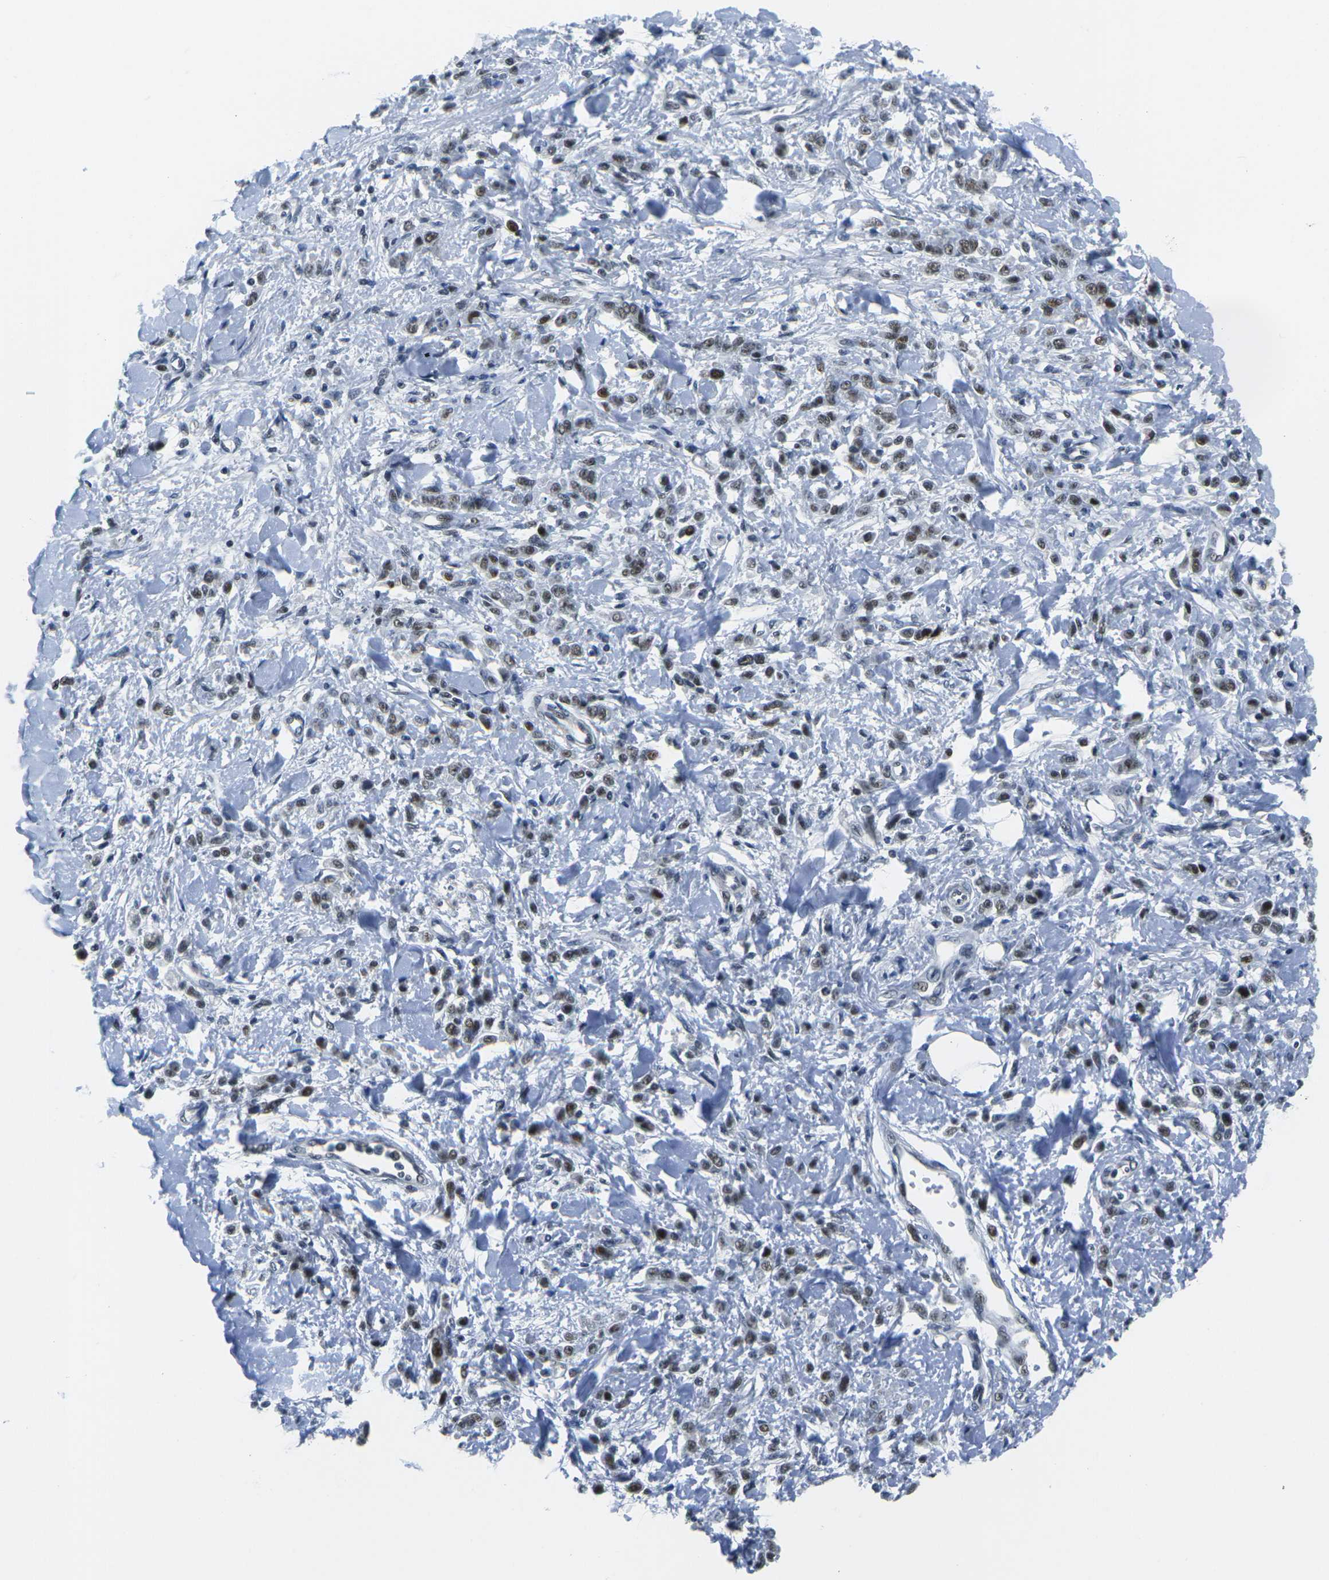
{"staining": {"intensity": "moderate", "quantity": ">75%", "location": "nuclear"}, "tissue": "stomach cancer", "cell_type": "Tumor cells", "image_type": "cancer", "snomed": [{"axis": "morphology", "description": "Normal tissue, NOS"}, {"axis": "morphology", "description": "Adenocarcinoma, NOS"}, {"axis": "topography", "description": "Stomach"}], "caption": "A photomicrograph of human stomach cancer (adenocarcinoma) stained for a protein demonstrates moderate nuclear brown staining in tumor cells.", "gene": "PRPF8", "patient": {"sex": "male", "age": 82}}